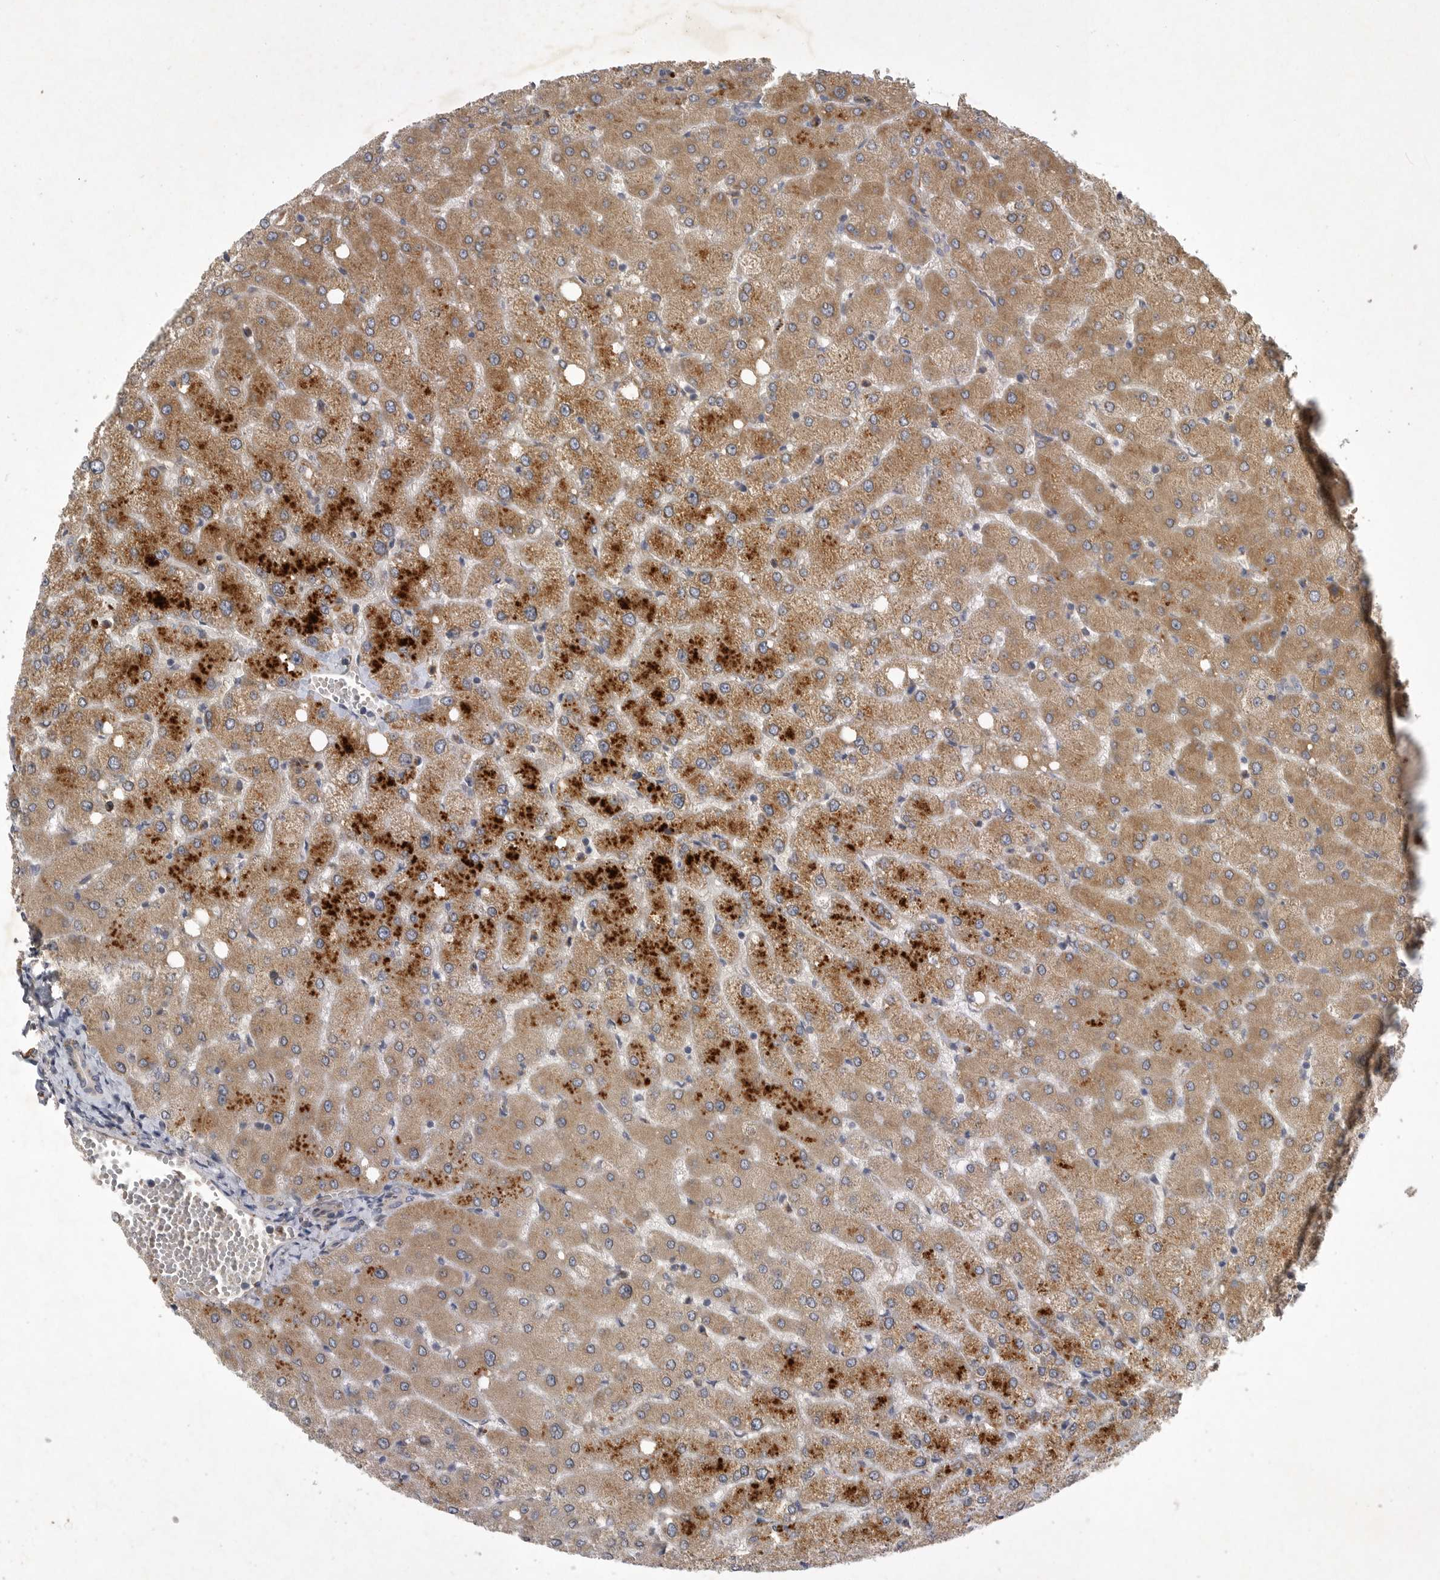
{"staining": {"intensity": "weak", "quantity": "25%-75%", "location": "cytoplasmic/membranous"}, "tissue": "liver", "cell_type": "Cholangiocytes", "image_type": "normal", "snomed": [{"axis": "morphology", "description": "Normal tissue, NOS"}, {"axis": "topography", "description": "Liver"}], "caption": "High-power microscopy captured an IHC histopathology image of benign liver, revealing weak cytoplasmic/membranous expression in approximately 25%-75% of cholangiocytes. (Brightfield microscopy of DAB IHC at high magnification).", "gene": "ANKFY1", "patient": {"sex": "female", "age": 54}}